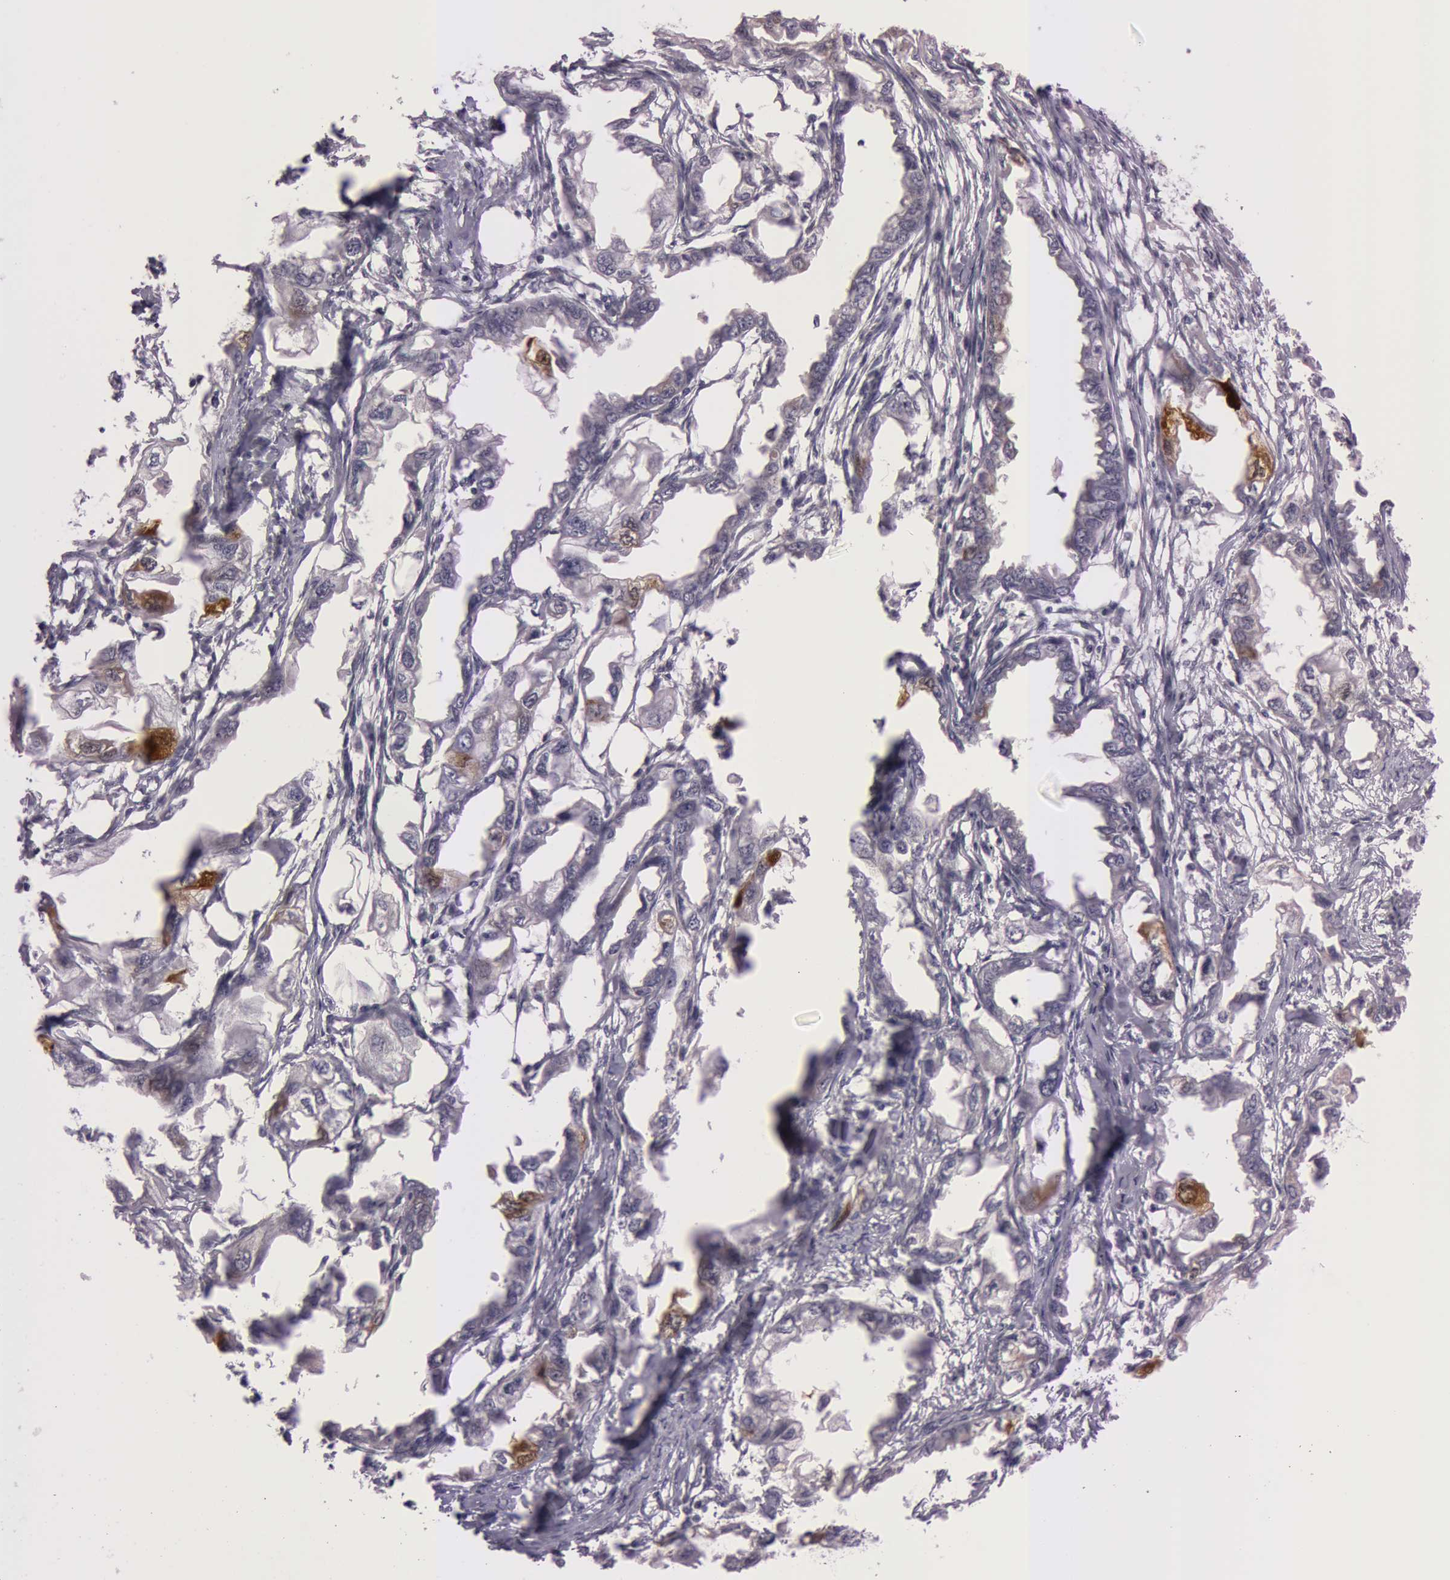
{"staining": {"intensity": "strong", "quantity": "<25%", "location": "cytoplasmic/membranous"}, "tissue": "endometrial cancer", "cell_type": "Tumor cells", "image_type": "cancer", "snomed": [{"axis": "morphology", "description": "Adenocarcinoma, NOS"}, {"axis": "topography", "description": "Endometrium"}], "caption": "Protein expression analysis of human adenocarcinoma (endometrial) reveals strong cytoplasmic/membranous expression in about <25% of tumor cells. Using DAB (3,3'-diaminobenzidine) (brown) and hematoxylin (blue) stains, captured at high magnification using brightfield microscopy.", "gene": "S100A7", "patient": {"sex": "female", "age": 67}}